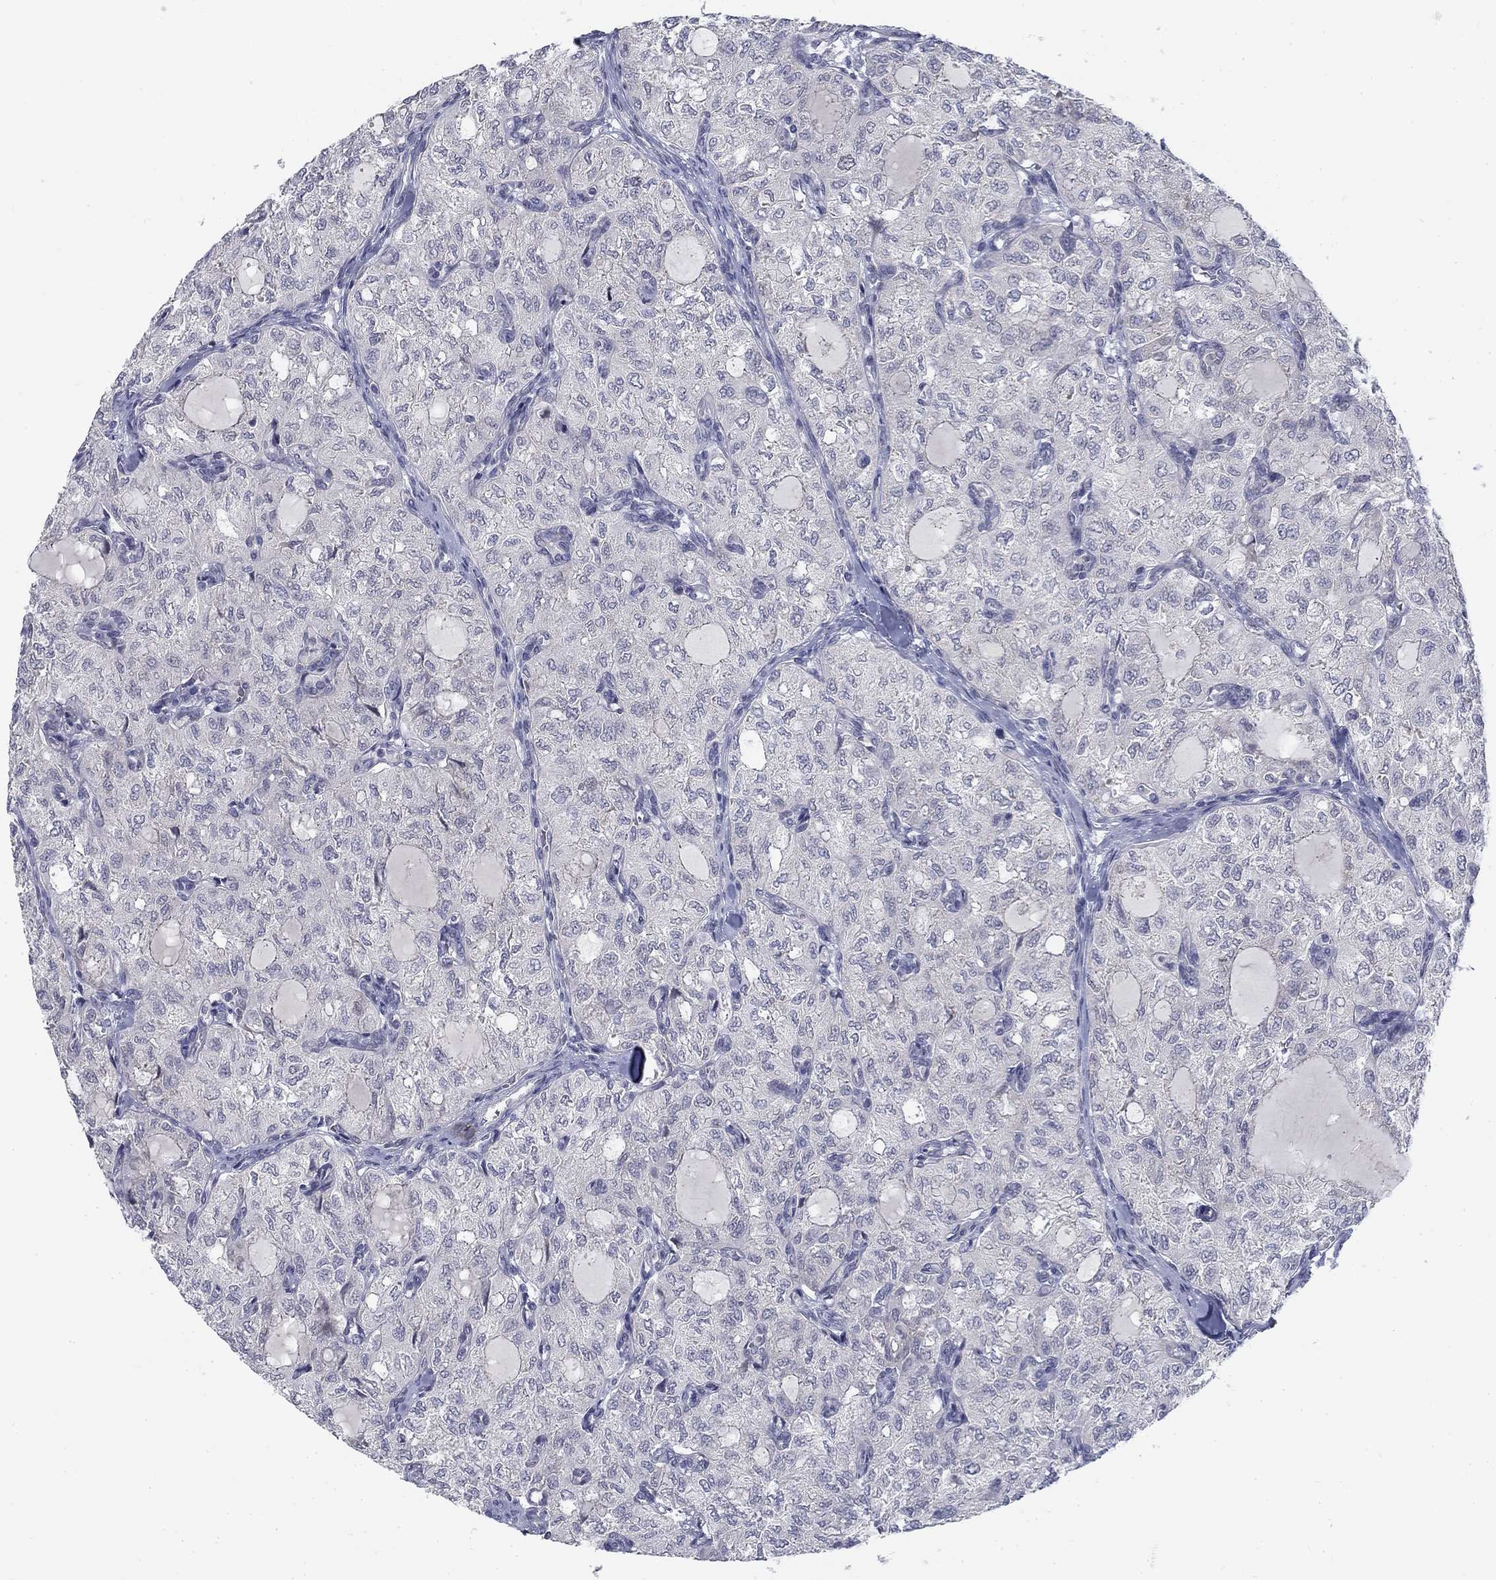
{"staining": {"intensity": "negative", "quantity": "none", "location": "none"}, "tissue": "thyroid cancer", "cell_type": "Tumor cells", "image_type": "cancer", "snomed": [{"axis": "morphology", "description": "Follicular adenoma carcinoma, NOS"}, {"axis": "topography", "description": "Thyroid gland"}], "caption": "The IHC micrograph has no significant positivity in tumor cells of thyroid cancer (follicular adenoma carcinoma) tissue.", "gene": "ATP1A3", "patient": {"sex": "male", "age": 75}}